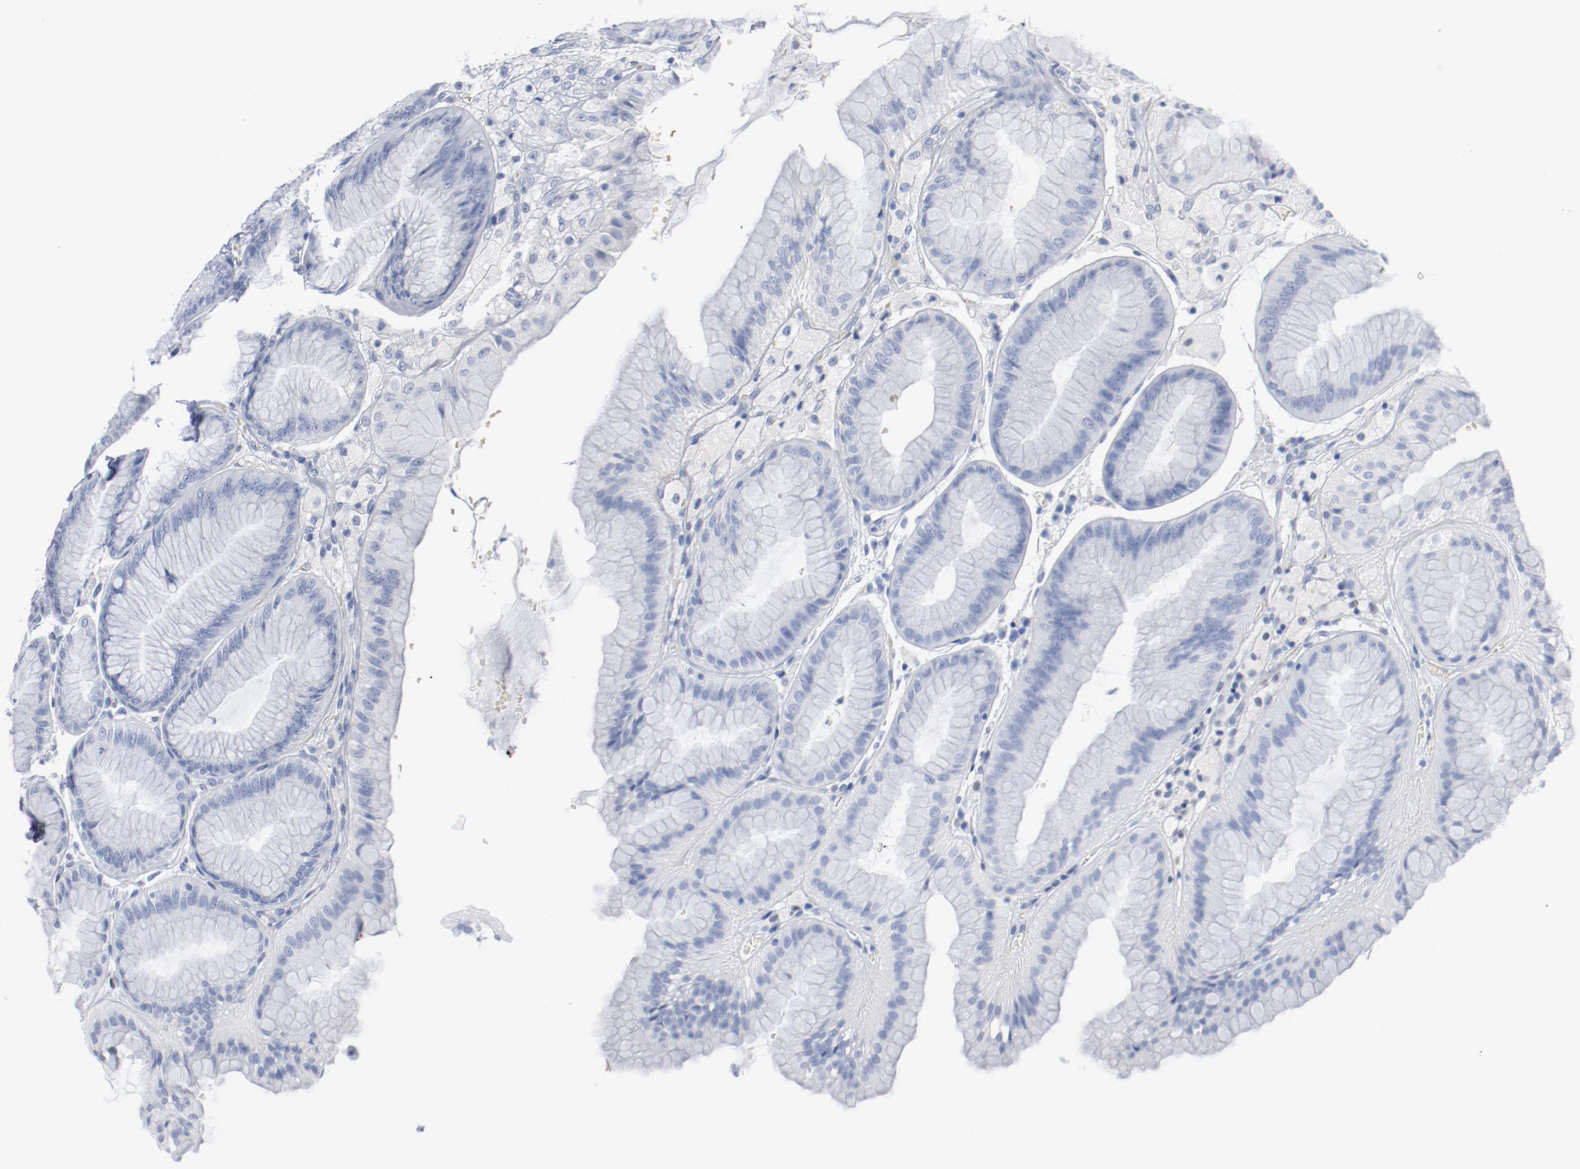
{"staining": {"intensity": "negative", "quantity": "none", "location": "none"}, "tissue": "stomach", "cell_type": "Glandular cells", "image_type": "normal", "snomed": [{"axis": "morphology", "description": "Normal tissue, NOS"}, {"axis": "topography", "description": "Stomach, lower"}], "caption": "This is a histopathology image of immunohistochemistry (IHC) staining of benign stomach, which shows no expression in glandular cells. (Brightfield microscopy of DAB IHC at high magnification).", "gene": "ZEB2", "patient": {"sex": "male", "age": 71}}